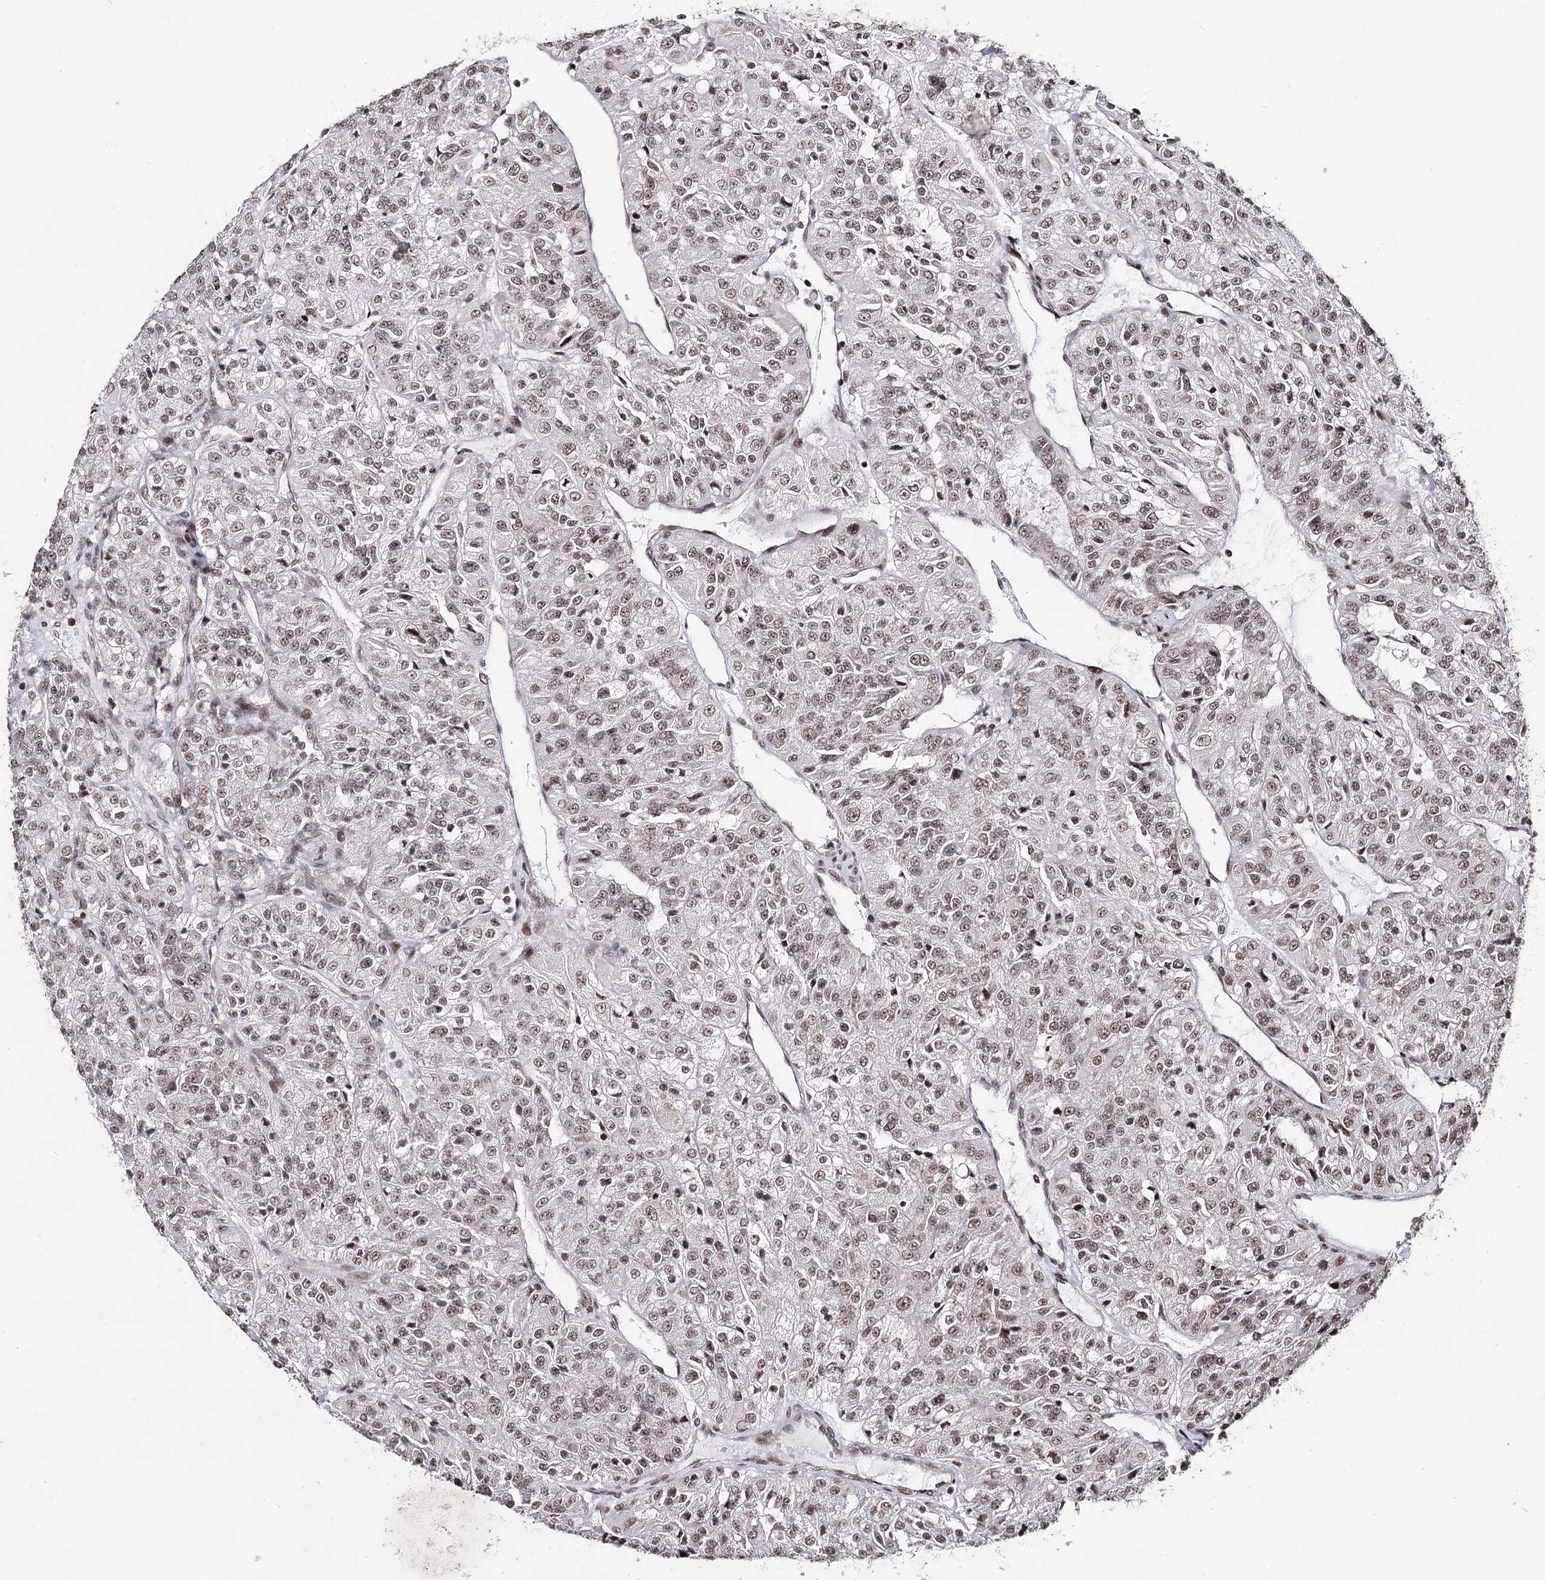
{"staining": {"intensity": "moderate", "quantity": ">75%", "location": "nuclear"}, "tissue": "renal cancer", "cell_type": "Tumor cells", "image_type": "cancer", "snomed": [{"axis": "morphology", "description": "Adenocarcinoma, NOS"}, {"axis": "topography", "description": "Kidney"}], "caption": "Protein staining of renal cancer (adenocarcinoma) tissue reveals moderate nuclear expression in approximately >75% of tumor cells.", "gene": "PDCD4", "patient": {"sex": "female", "age": 63}}